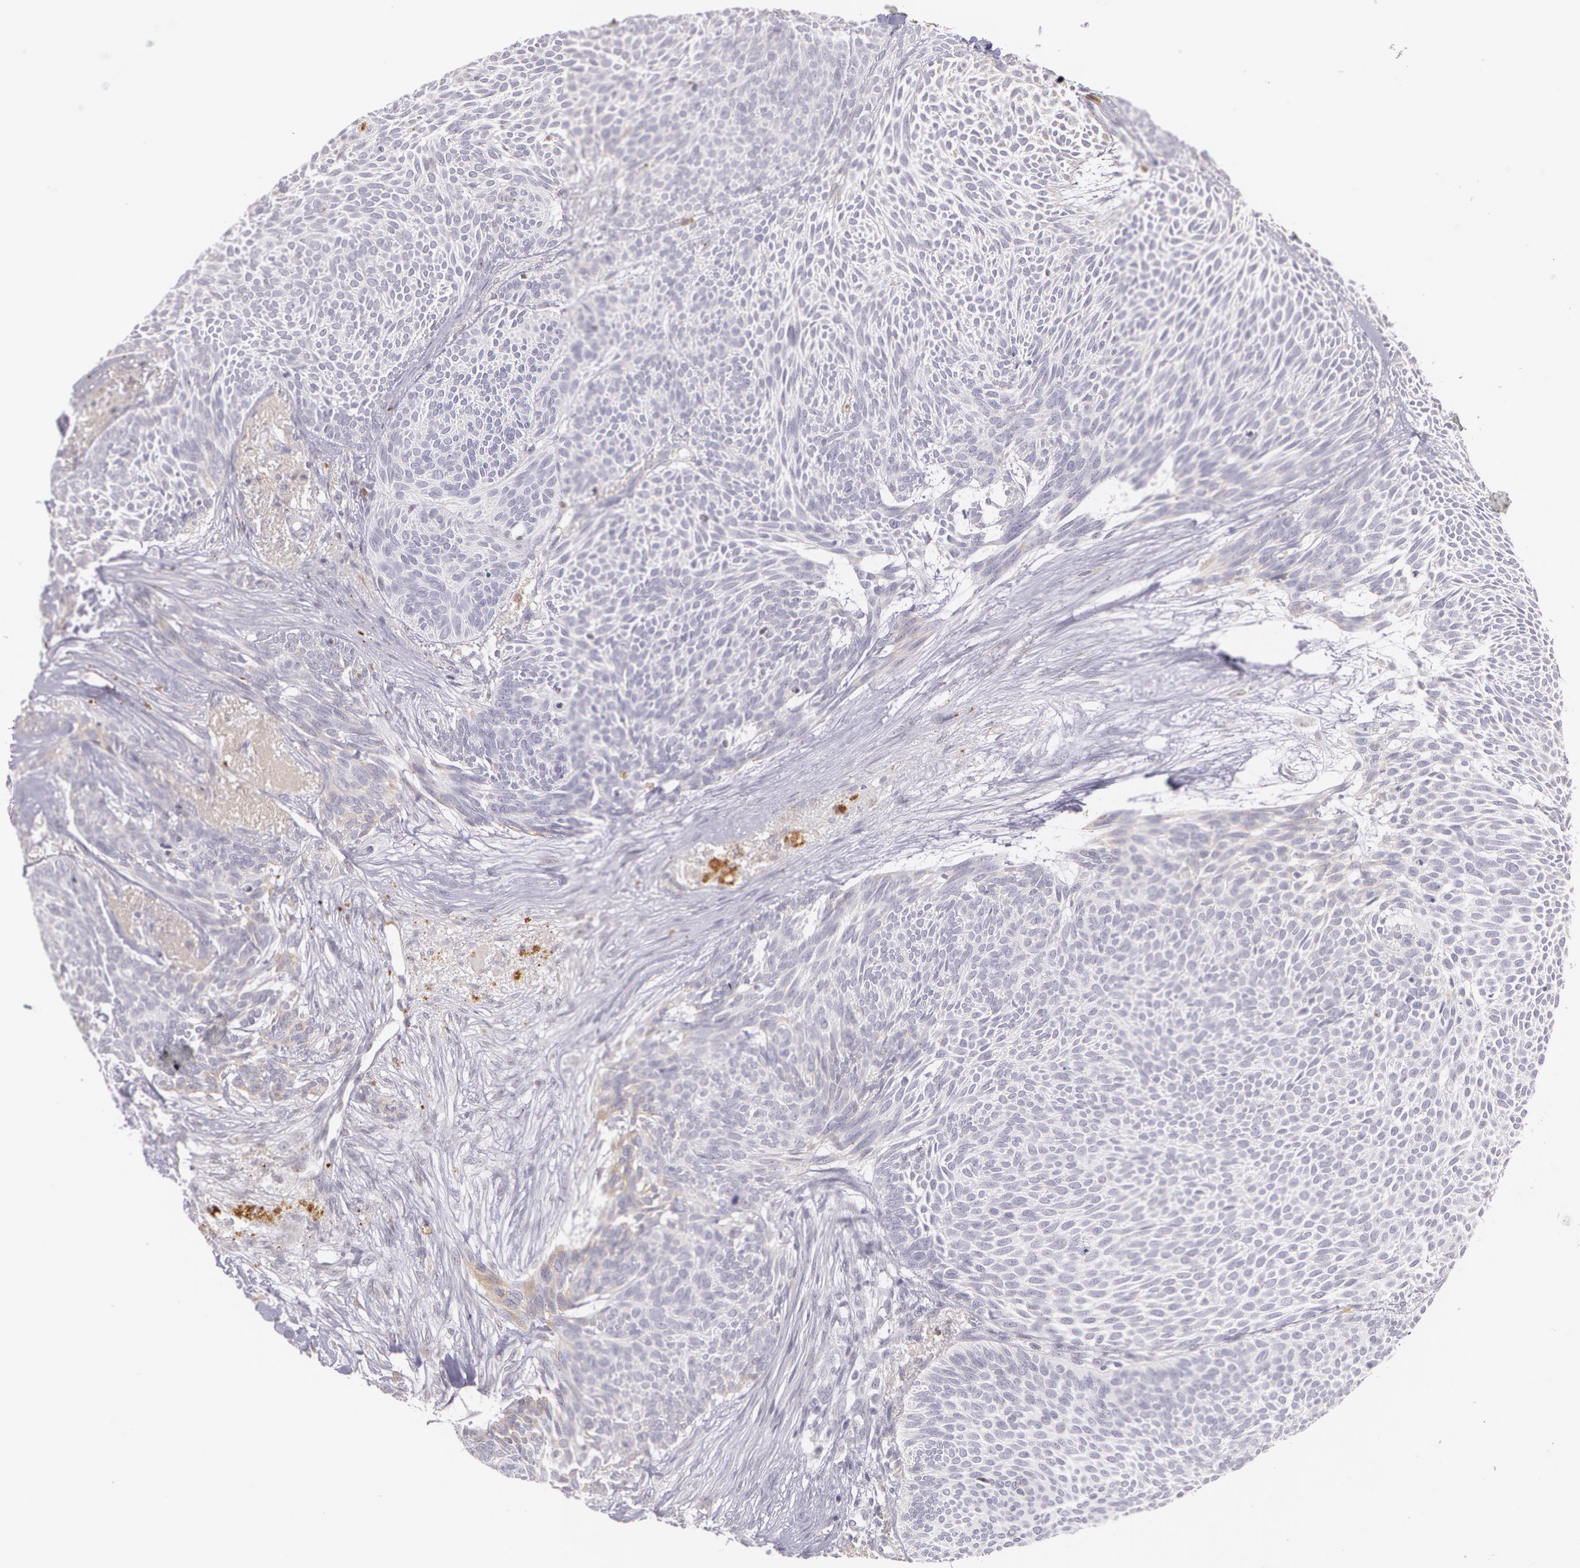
{"staining": {"intensity": "negative", "quantity": "none", "location": "none"}, "tissue": "skin cancer", "cell_type": "Tumor cells", "image_type": "cancer", "snomed": [{"axis": "morphology", "description": "Basal cell carcinoma"}, {"axis": "topography", "description": "Skin"}], "caption": "Human skin cancer stained for a protein using immunohistochemistry exhibits no positivity in tumor cells.", "gene": "LBP", "patient": {"sex": "male", "age": 84}}